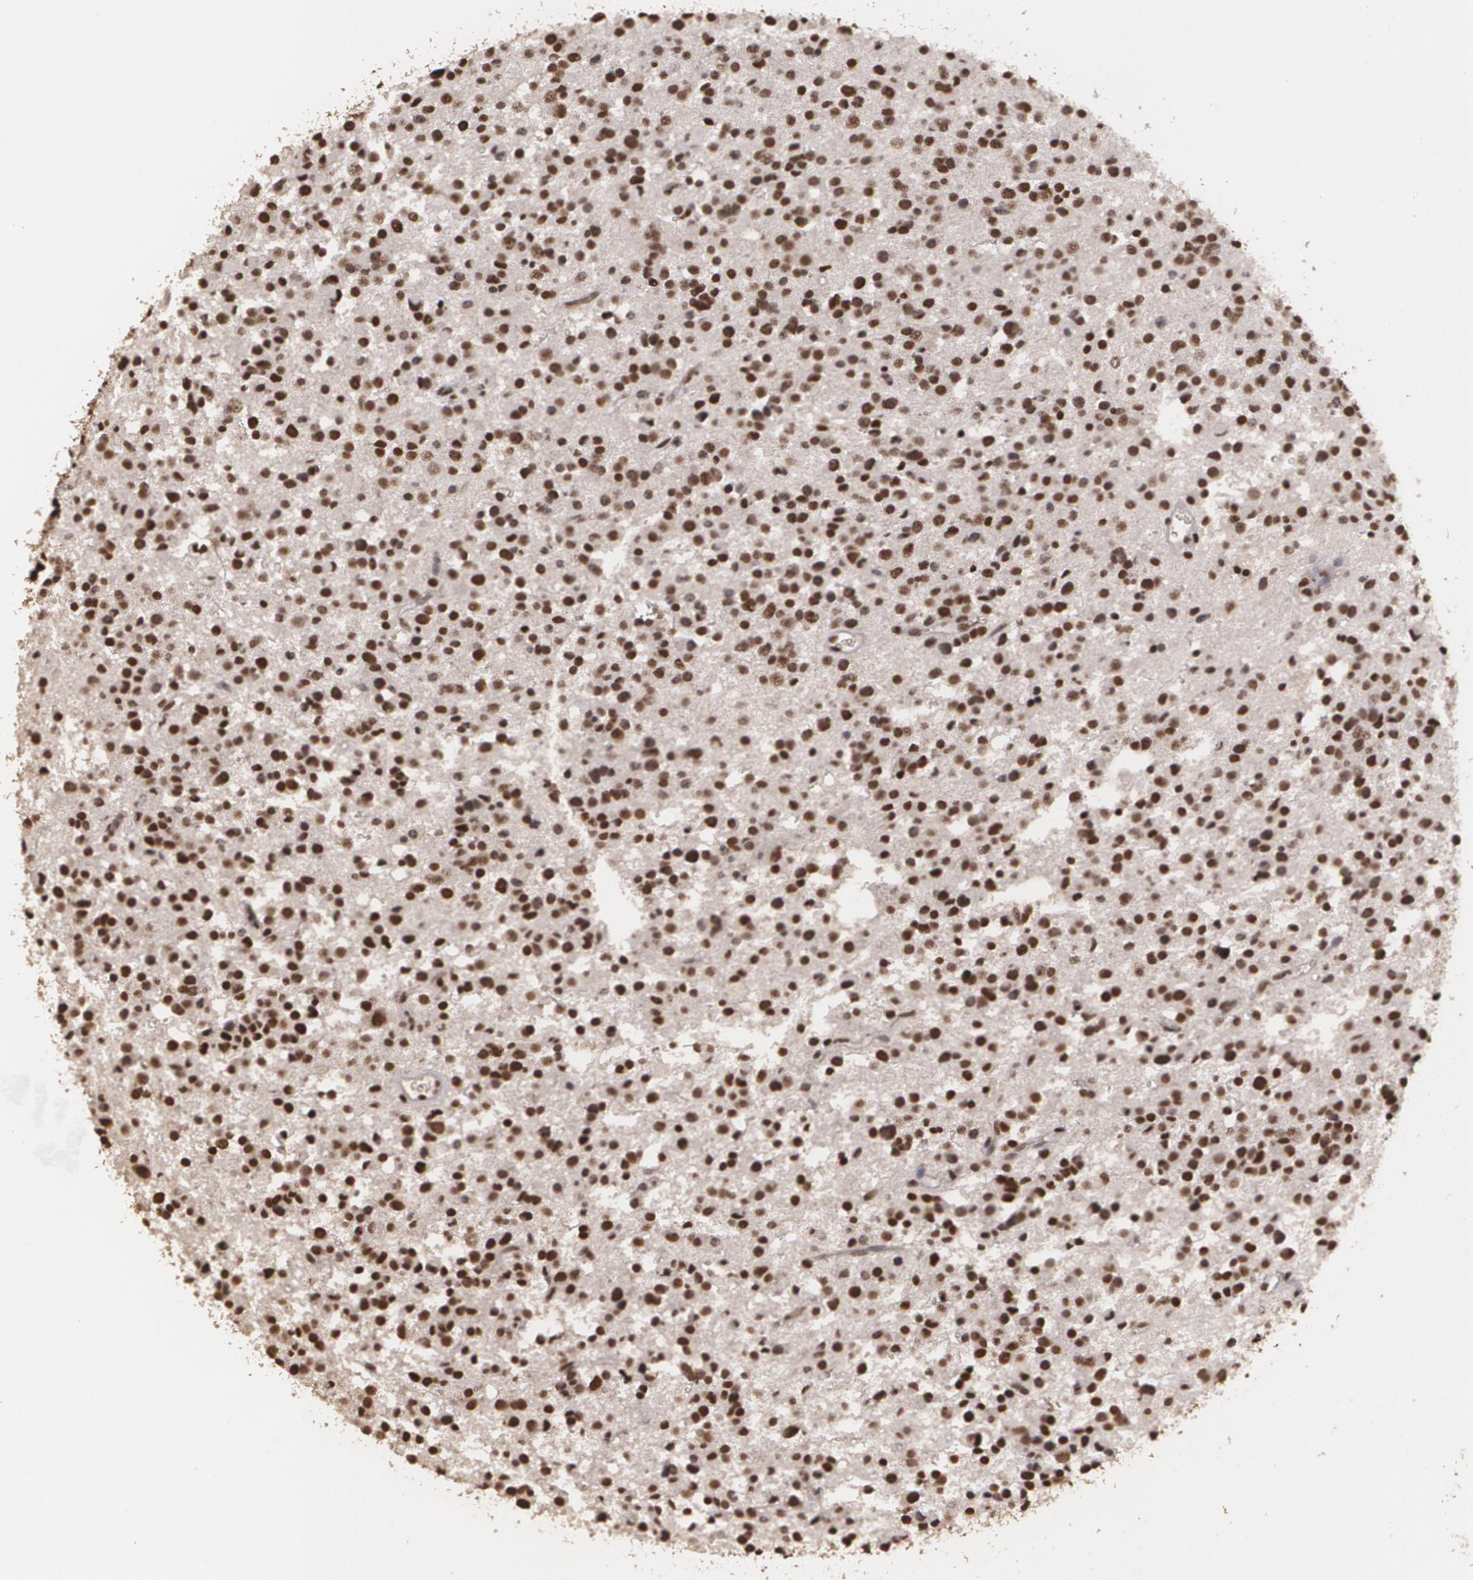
{"staining": {"intensity": "strong", "quantity": ">75%", "location": "nuclear"}, "tissue": "glioma", "cell_type": "Tumor cells", "image_type": "cancer", "snomed": [{"axis": "morphology", "description": "Glioma, malignant, Low grade"}, {"axis": "topography", "description": "Brain"}], "caption": "This is a micrograph of immunohistochemistry staining of glioma, which shows strong expression in the nuclear of tumor cells.", "gene": "RCOR1", "patient": {"sex": "female", "age": 36}}